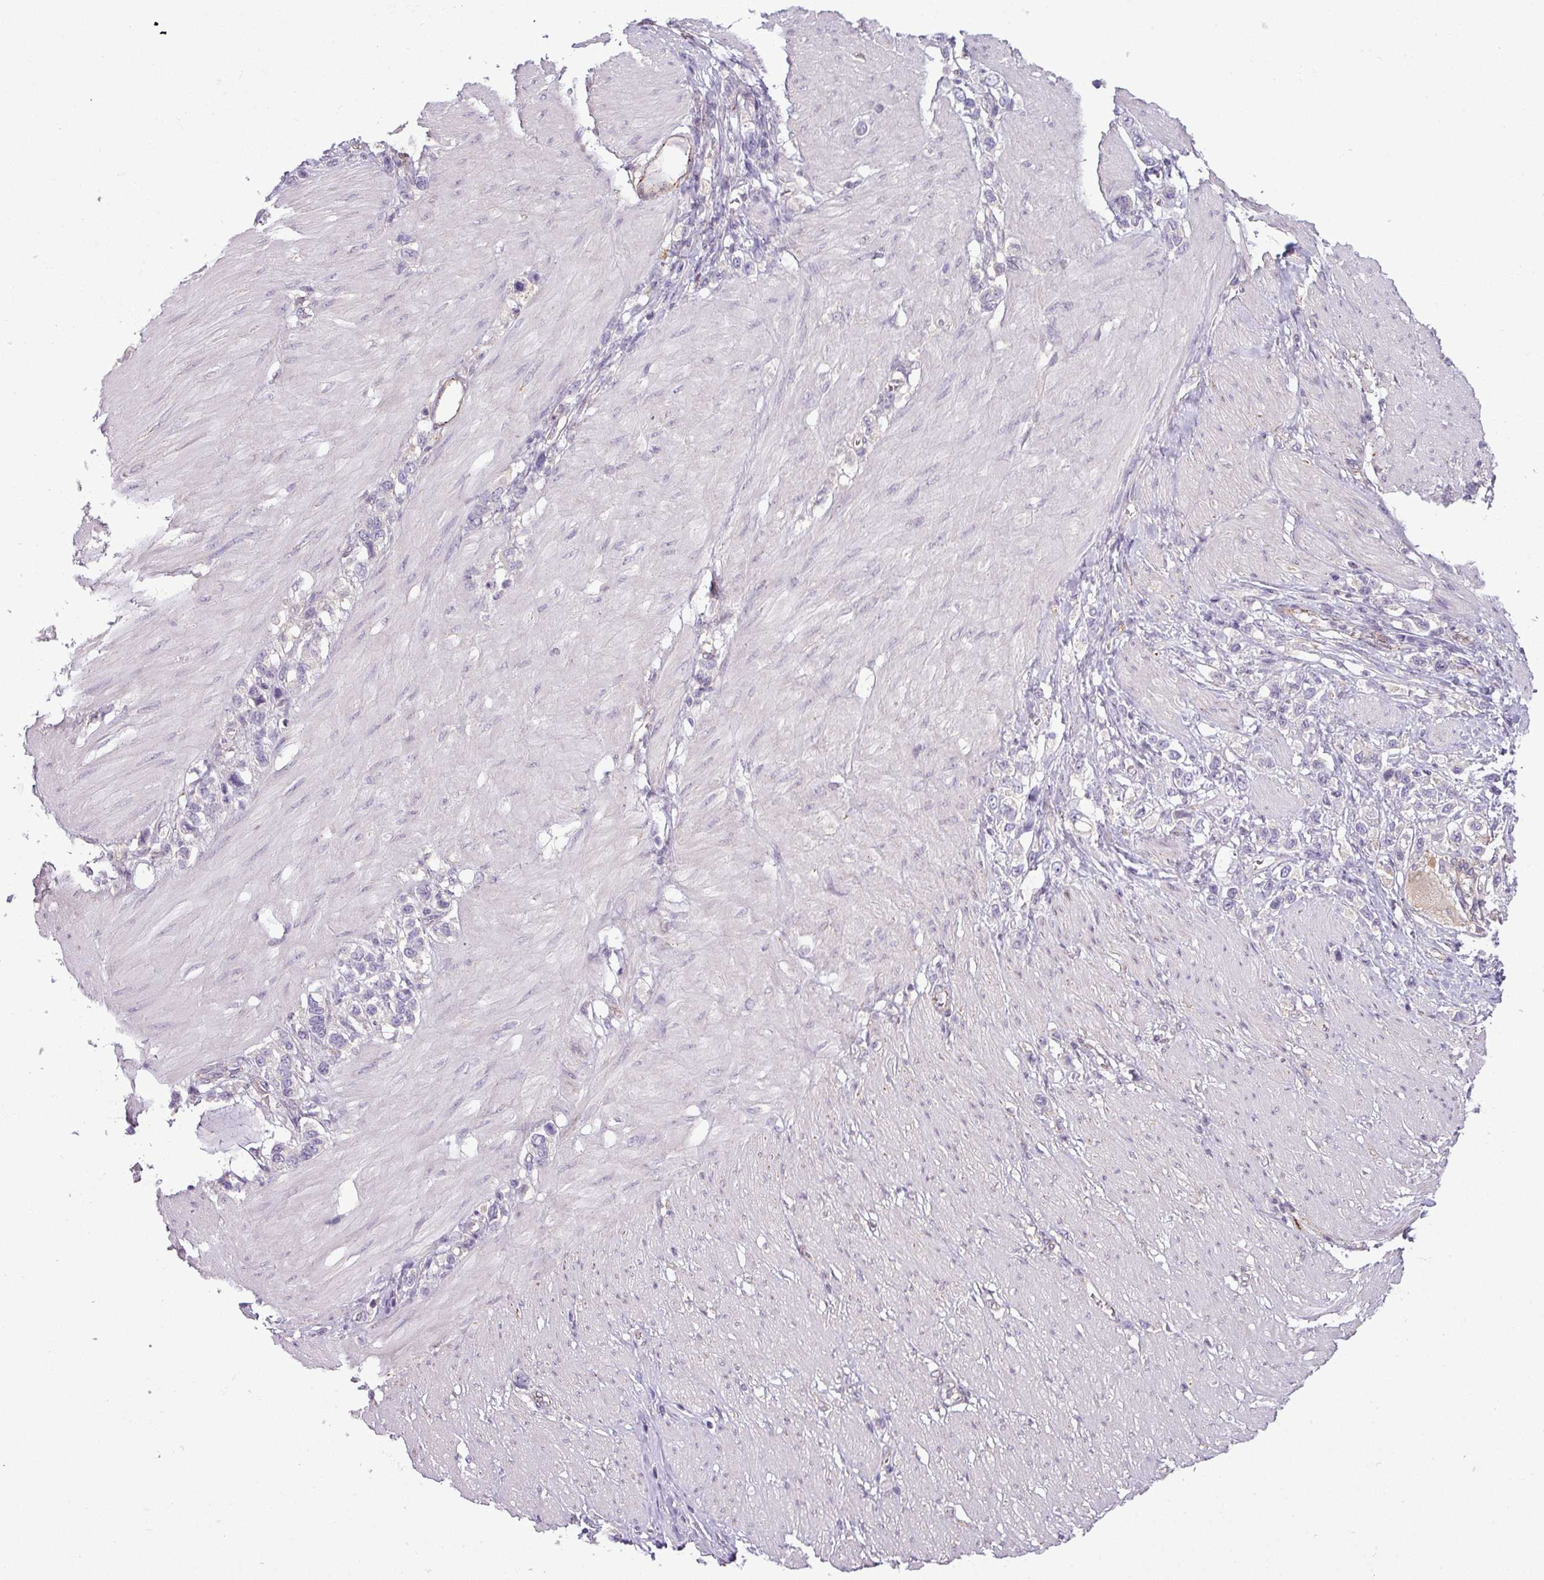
{"staining": {"intensity": "negative", "quantity": "none", "location": "none"}, "tissue": "stomach cancer", "cell_type": "Tumor cells", "image_type": "cancer", "snomed": [{"axis": "morphology", "description": "Normal tissue, NOS"}, {"axis": "morphology", "description": "Adenocarcinoma, NOS"}, {"axis": "topography", "description": "Stomach, upper"}, {"axis": "topography", "description": "Stomach"}], "caption": "Stomach adenocarcinoma stained for a protein using immunohistochemistry (IHC) demonstrates no staining tumor cells.", "gene": "CCDC144A", "patient": {"sex": "female", "age": 65}}